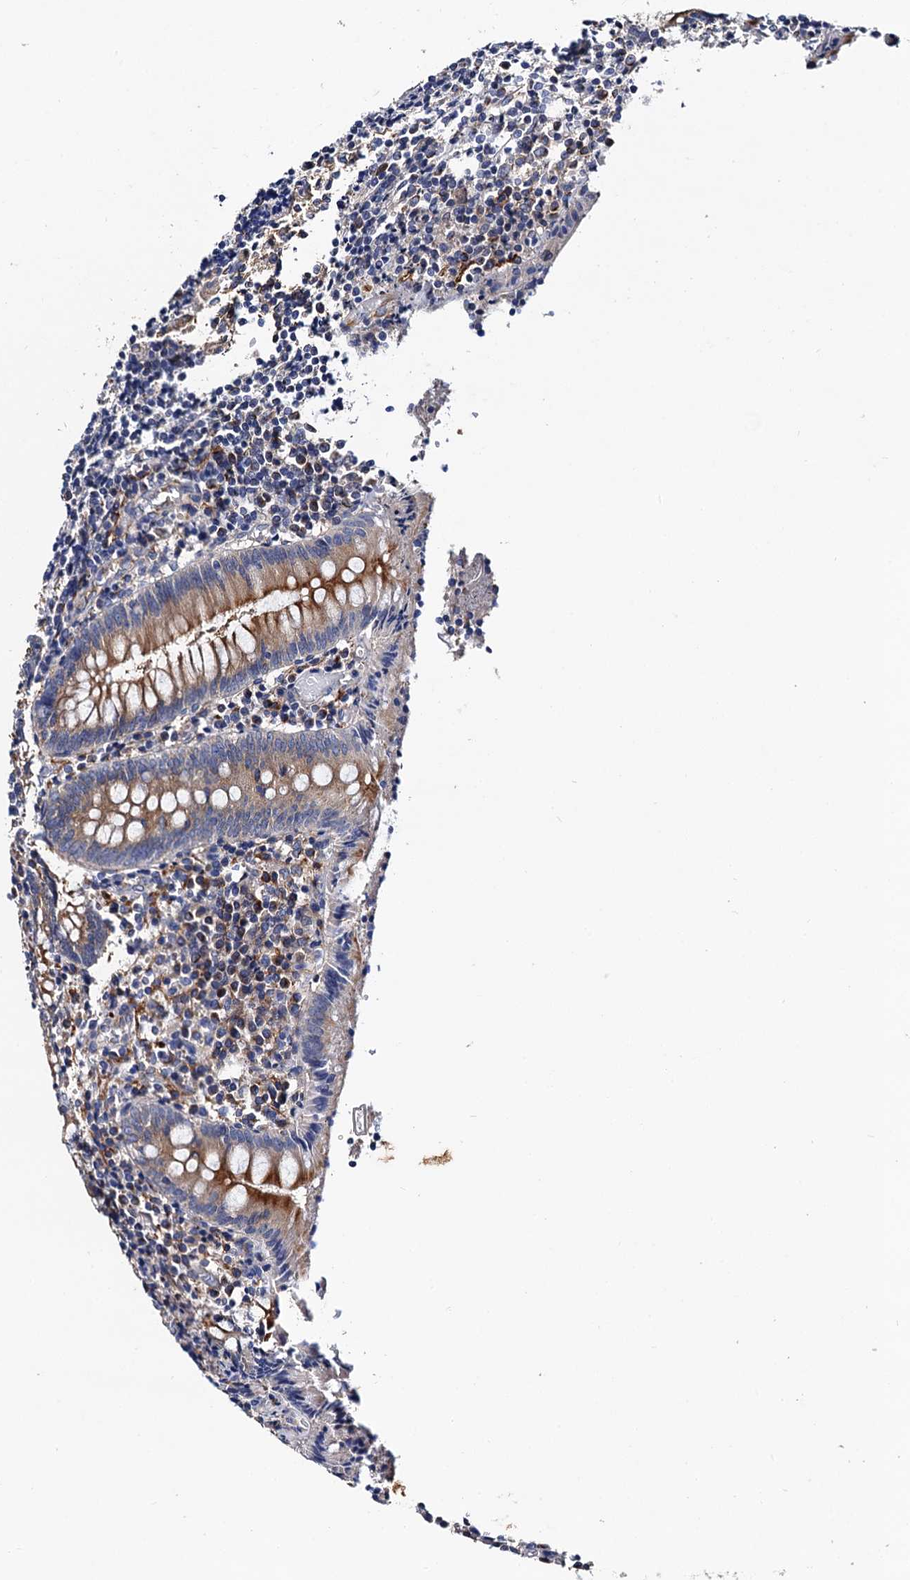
{"staining": {"intensity": "moderate", "quantity": ">75%", "location": "cytoplasmic/membranous"}, "tissue": "appendix", "cell_type": "Glandular cells", "image_type": "normal", "snomed": [{"axis": "morphology", "description": "Normal tissue, NOS"}, {"axis": "topography", "description": "Appendix"}], "caption": "Appendix stained with immunohistochemistry (IHC) exhibits moderate cytoplasmic/membranous positivity in about >75% of glandular cells.", "gene": "ZDHHC18", "patient": {"sex": "female", "age": 17}}